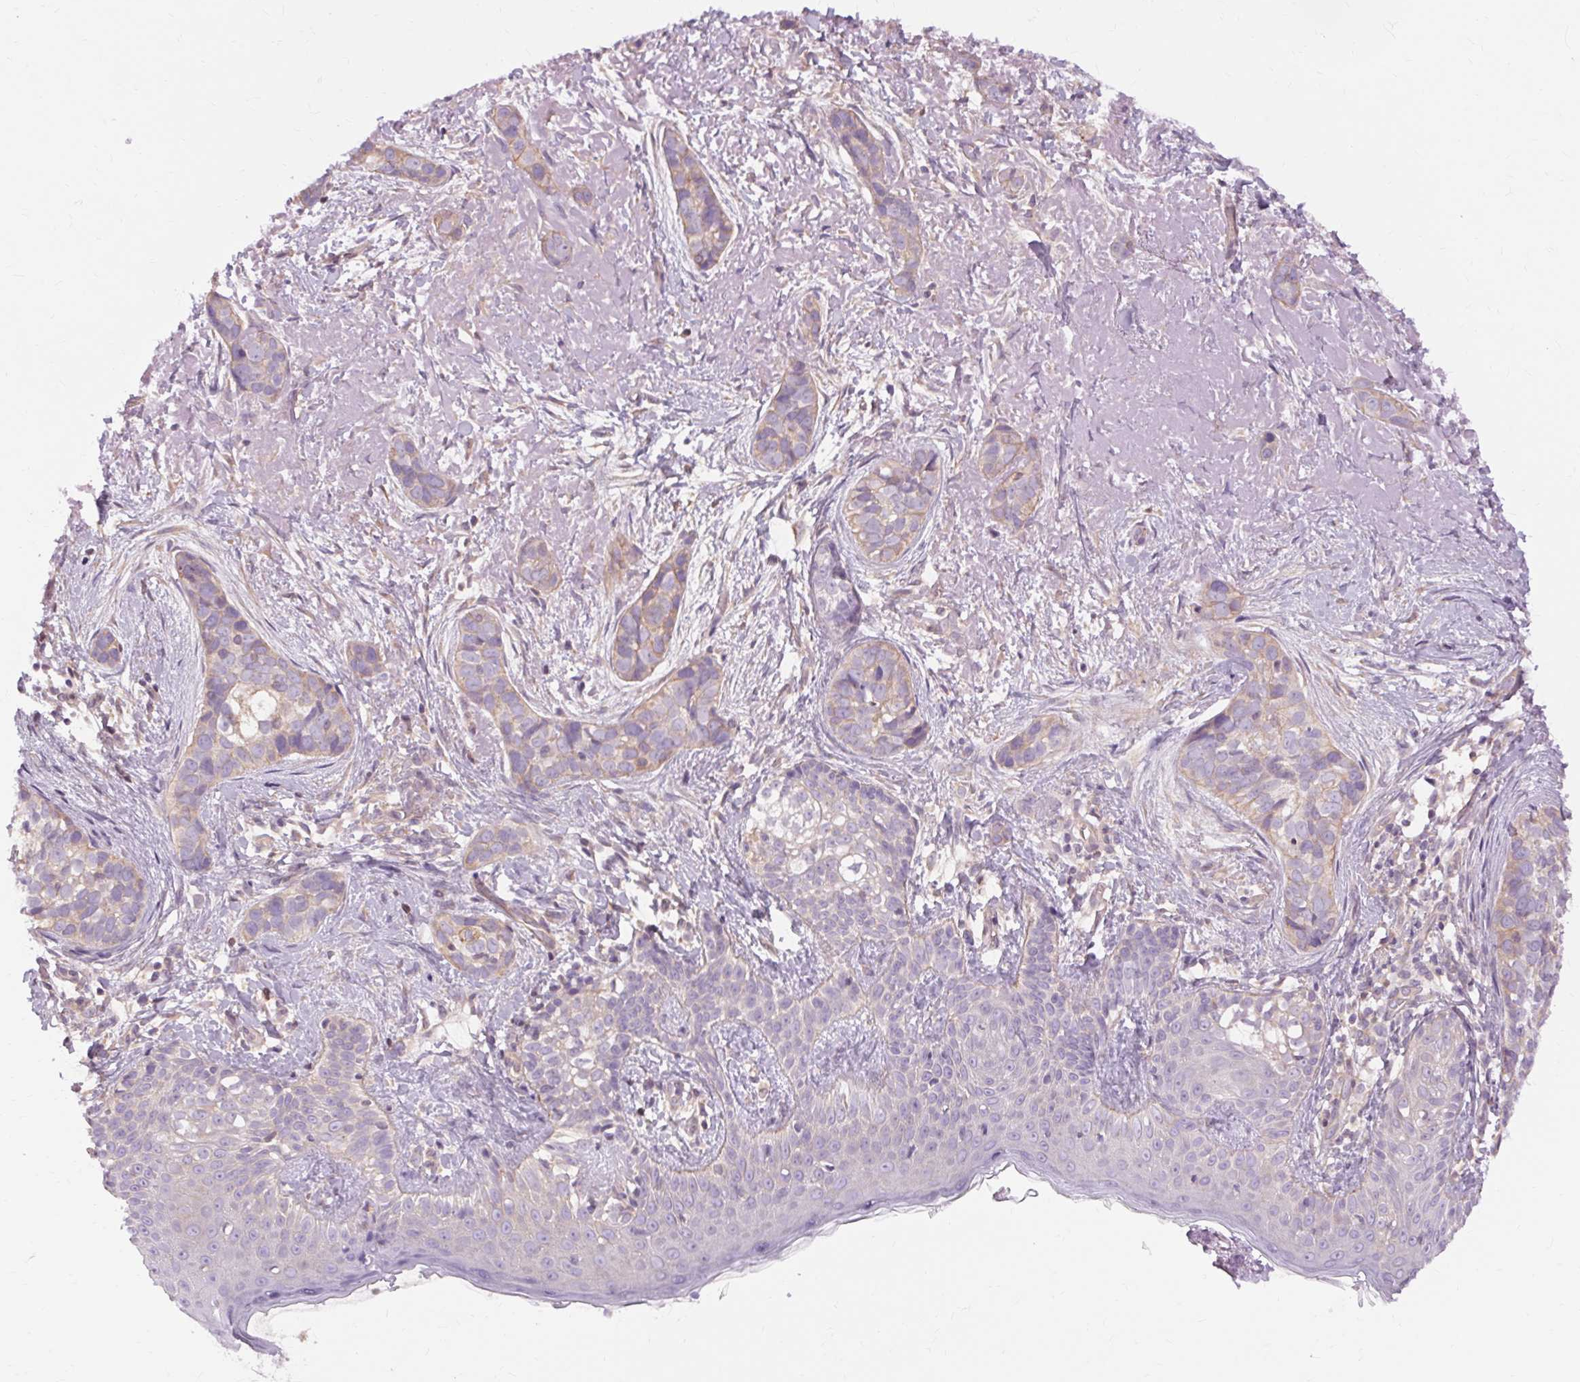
{"staining": {"intensity": "weak", "quantity": "<25%", "location": "cytoplasmic/membranous"}, "tissue": "skin cancer", "cell_type": "Tumor cells", "image_type": "cancer", "snomed": [{"axis": "morphology", "description": "Basal cell carcinoma"}, {"axis": "topography", "description": "Skin"}], "caption": "The photomicrograph exhibits no staining of tumor cells in skin basal cell carcinoma. The staining was performed using DAB to visualize the protein expression in brown, while the nuclei were stained in blue with hematoxylin (Magnification: 20x).", "gene": "TM6SF1", "patient": {"sex": "male", "age": 87}}